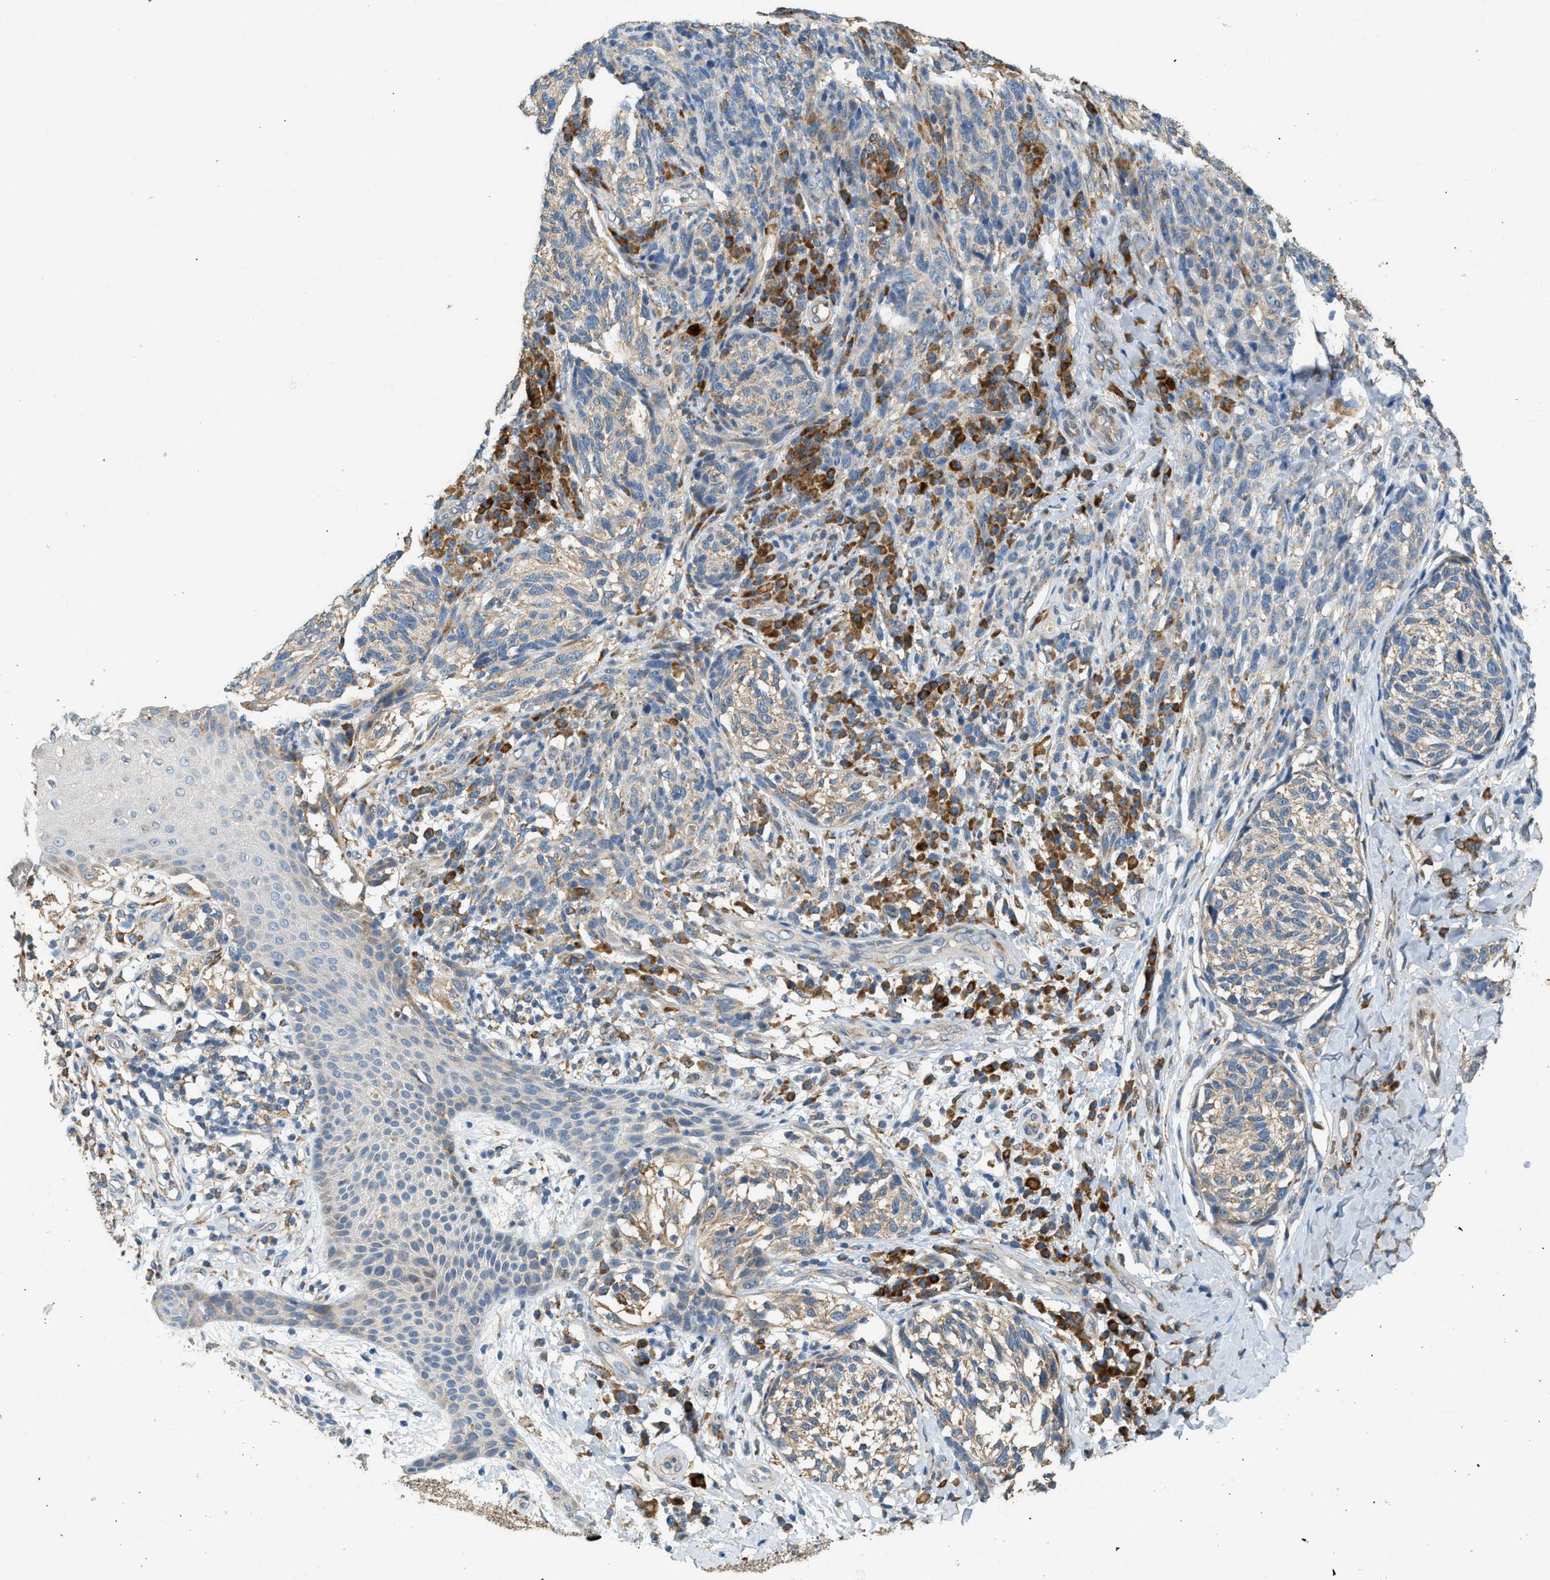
{"staining": {"intensity": "weak", "quantity": ">75%", "location": "cytoplasmic/membranous"}, "tissue": "melanoma", "cell_type": "Tumor cells", "image_type": "cancer", "snomed": [{"axis": "morphology", "description": "Malignant melanoma, NOS"}, {"axis": "topography", "description": "Skin"}], "caption": "Protein expression analysis of malignant melanoma shows weak cytoplasmic/membranous staining in approximately >75% of tumor cells.", "gene": "CTSB", "patient": {"sex": "female", "age": 73}}